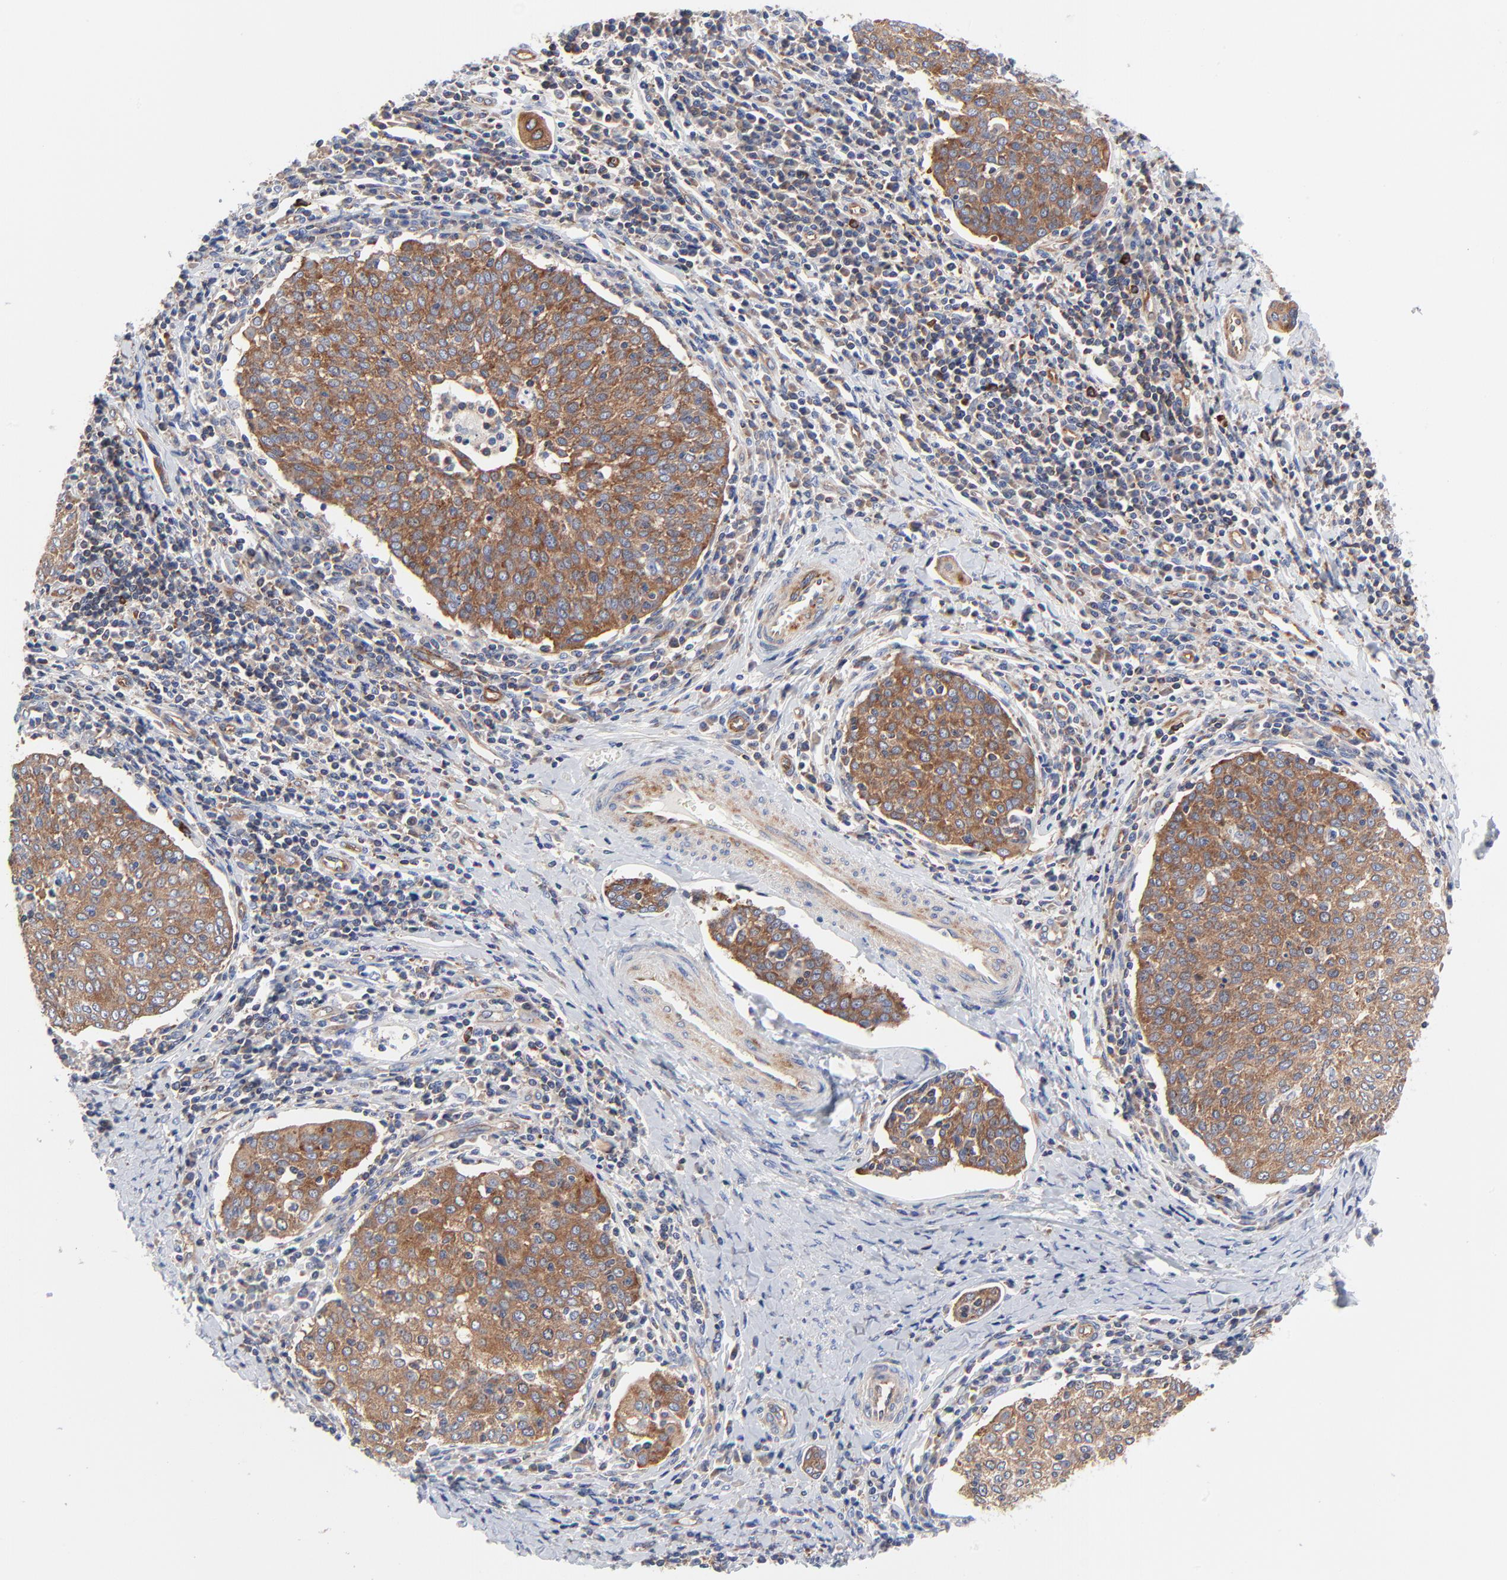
{"staining": {"intensity": "strong", "quantity": ">75%", "location": "cytoplasmic/membranous"}, "tissue": "cervical cancer", "cell_type": "Tumor cells", "image_type": "cancer", "snomed": [{"axis": "morphology", "description": "Squamous cell carcinoma, NOS"}, {"axis": "topography", "description": "Cervix"}], "caption": "DAB immunohistochemical staining of human cervical cancer shows strong cytoplasmic/membranous protein staining in about >75% of tumor cells. The staining is performed using DAB (3,3'-diaminobenzidine) brown chromogen to label protein expression. The nuclei are counter-stained blue using hematoxylin.", "gene": "CD2AP", "patient": {"sex": "female", "age": 40}}